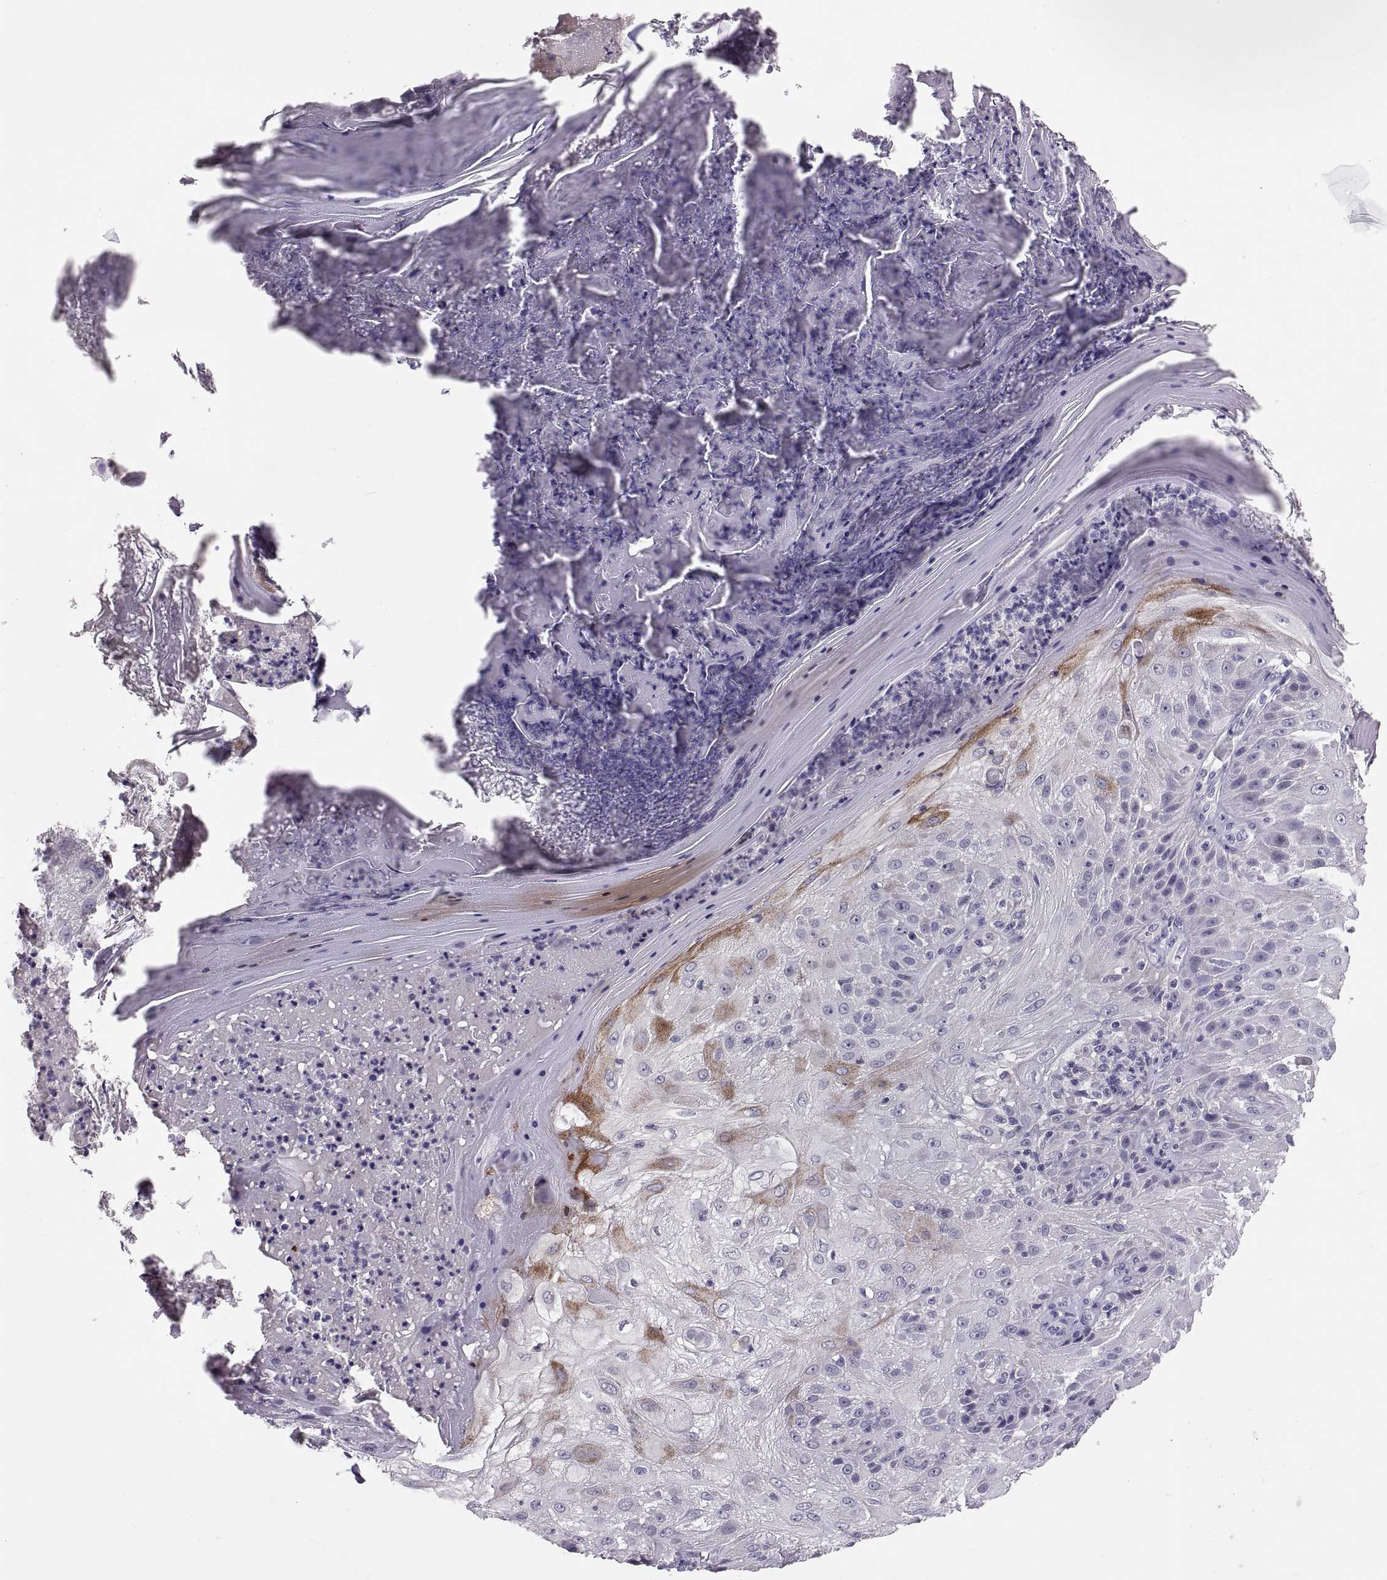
{"staining": {"intensity": "weak", "quantity": "<25%", "location": "cytoplasmic/membranous"}, "tissue": "skin cancer", "cell_type": "Tumor cells", "image_type": "cancer", "snomed": [{"axis": "morphology", "description": "Normal tissue, NOS"}, {"axis": "morphology", "description": "Squamous cell carcinoma, NOS"}, {"axis": "topography", "description": "Skin"}], "caption": "Image shows no protein positivity in tumor cells of skin cancer tissue.", "gene": "PTN", "patient": {"sex": "female", "age": 83}}